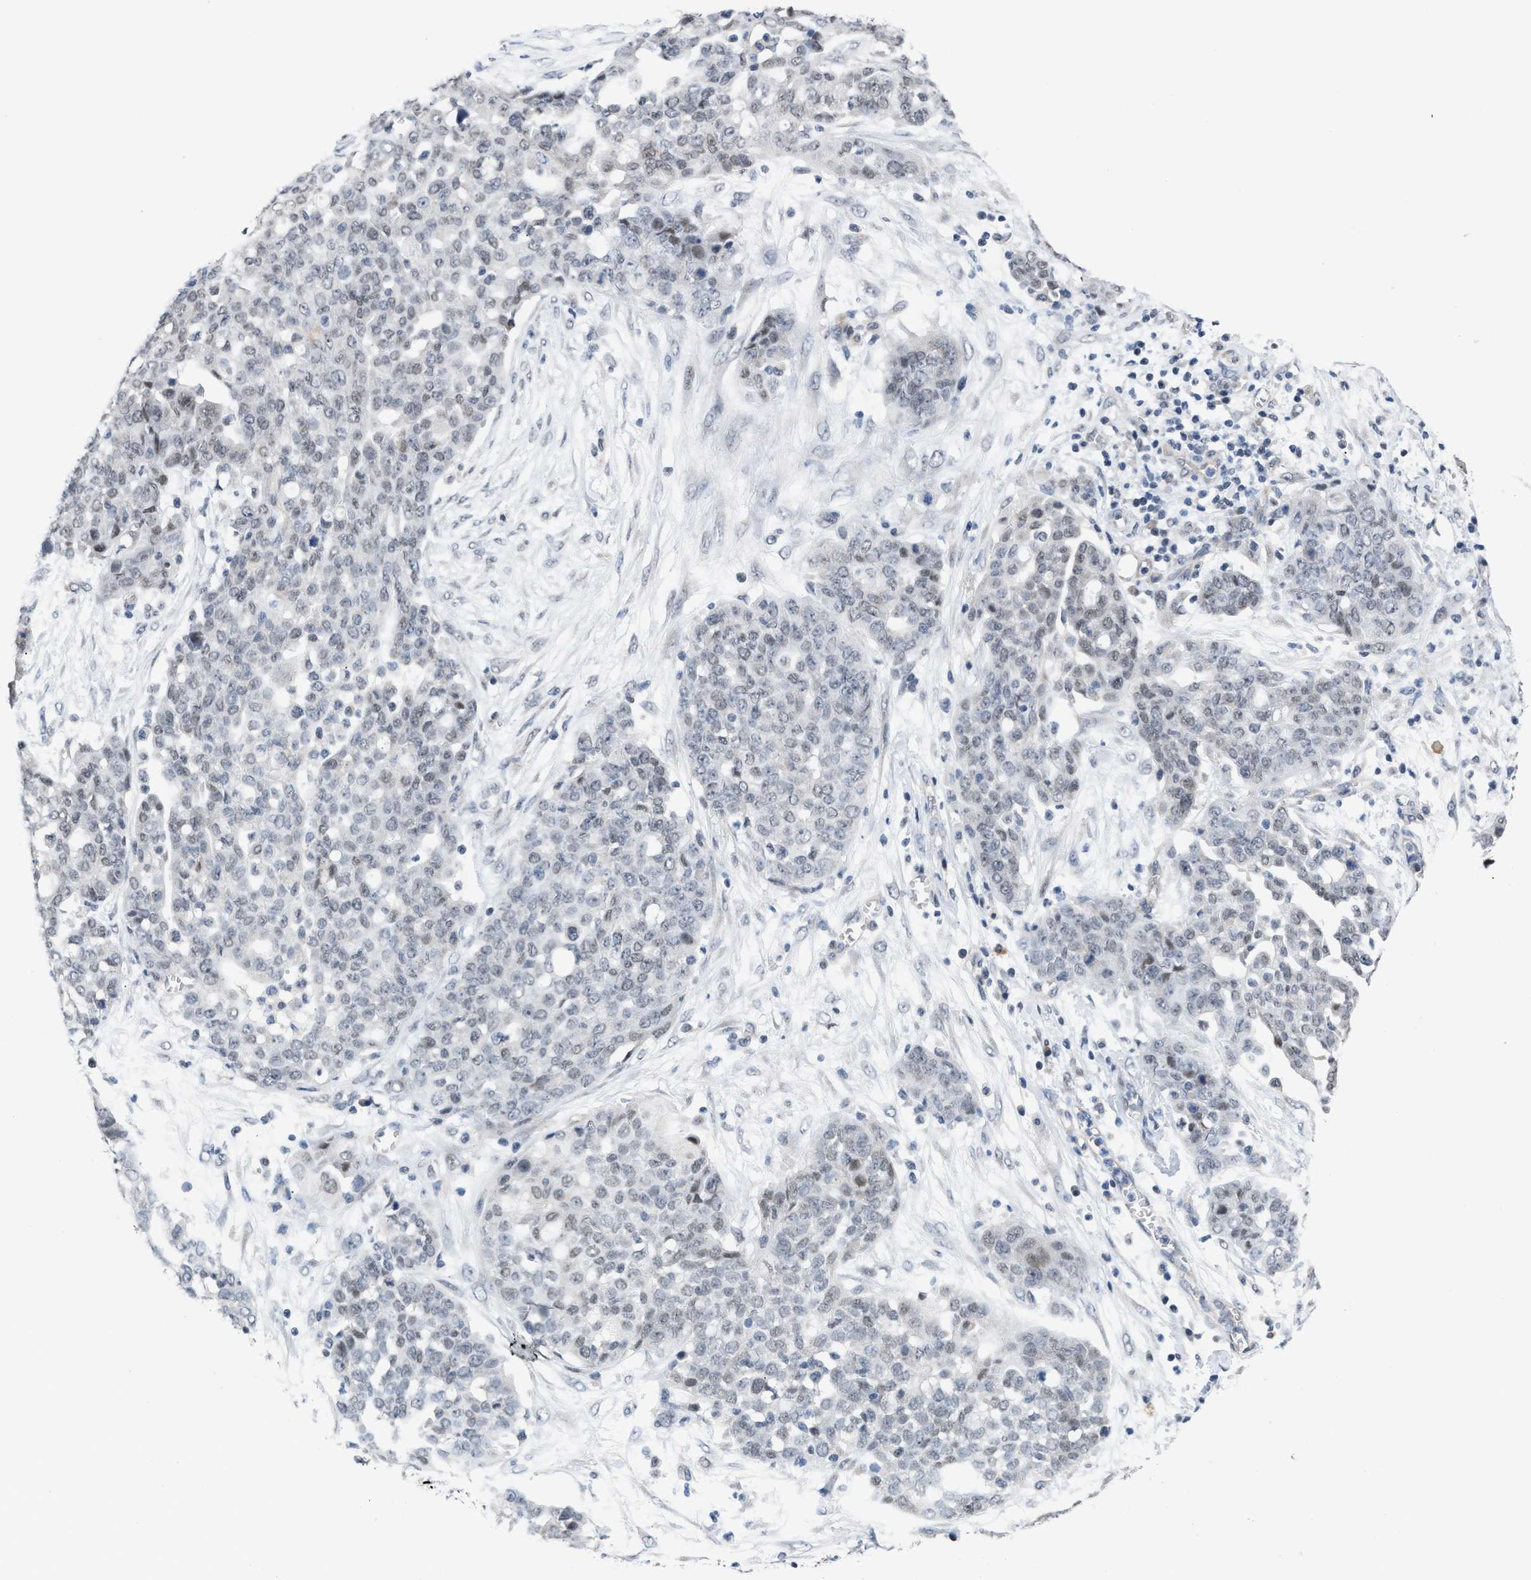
{"staining": {"intensity": "negative", "quantity": "none", "location": "none"}, "tissue": "ovarian cancer", "cell_type": "Tumor cells", "image_type": "cancer", "snomed": [{"axis": "morphology", "description": "Cystadenocarcinoma, serous, NOS"}, {"axis": "topography", "description": "Soft tissue"}, {"axis": "topography", "description": "Ovary"}], "caption": "Tumor cells are negative for protein expression in human serous cystadenocarcinoma (ovarian).", "gene": "TXNRD3", "patient": {"sex": "female", "age": 57}}